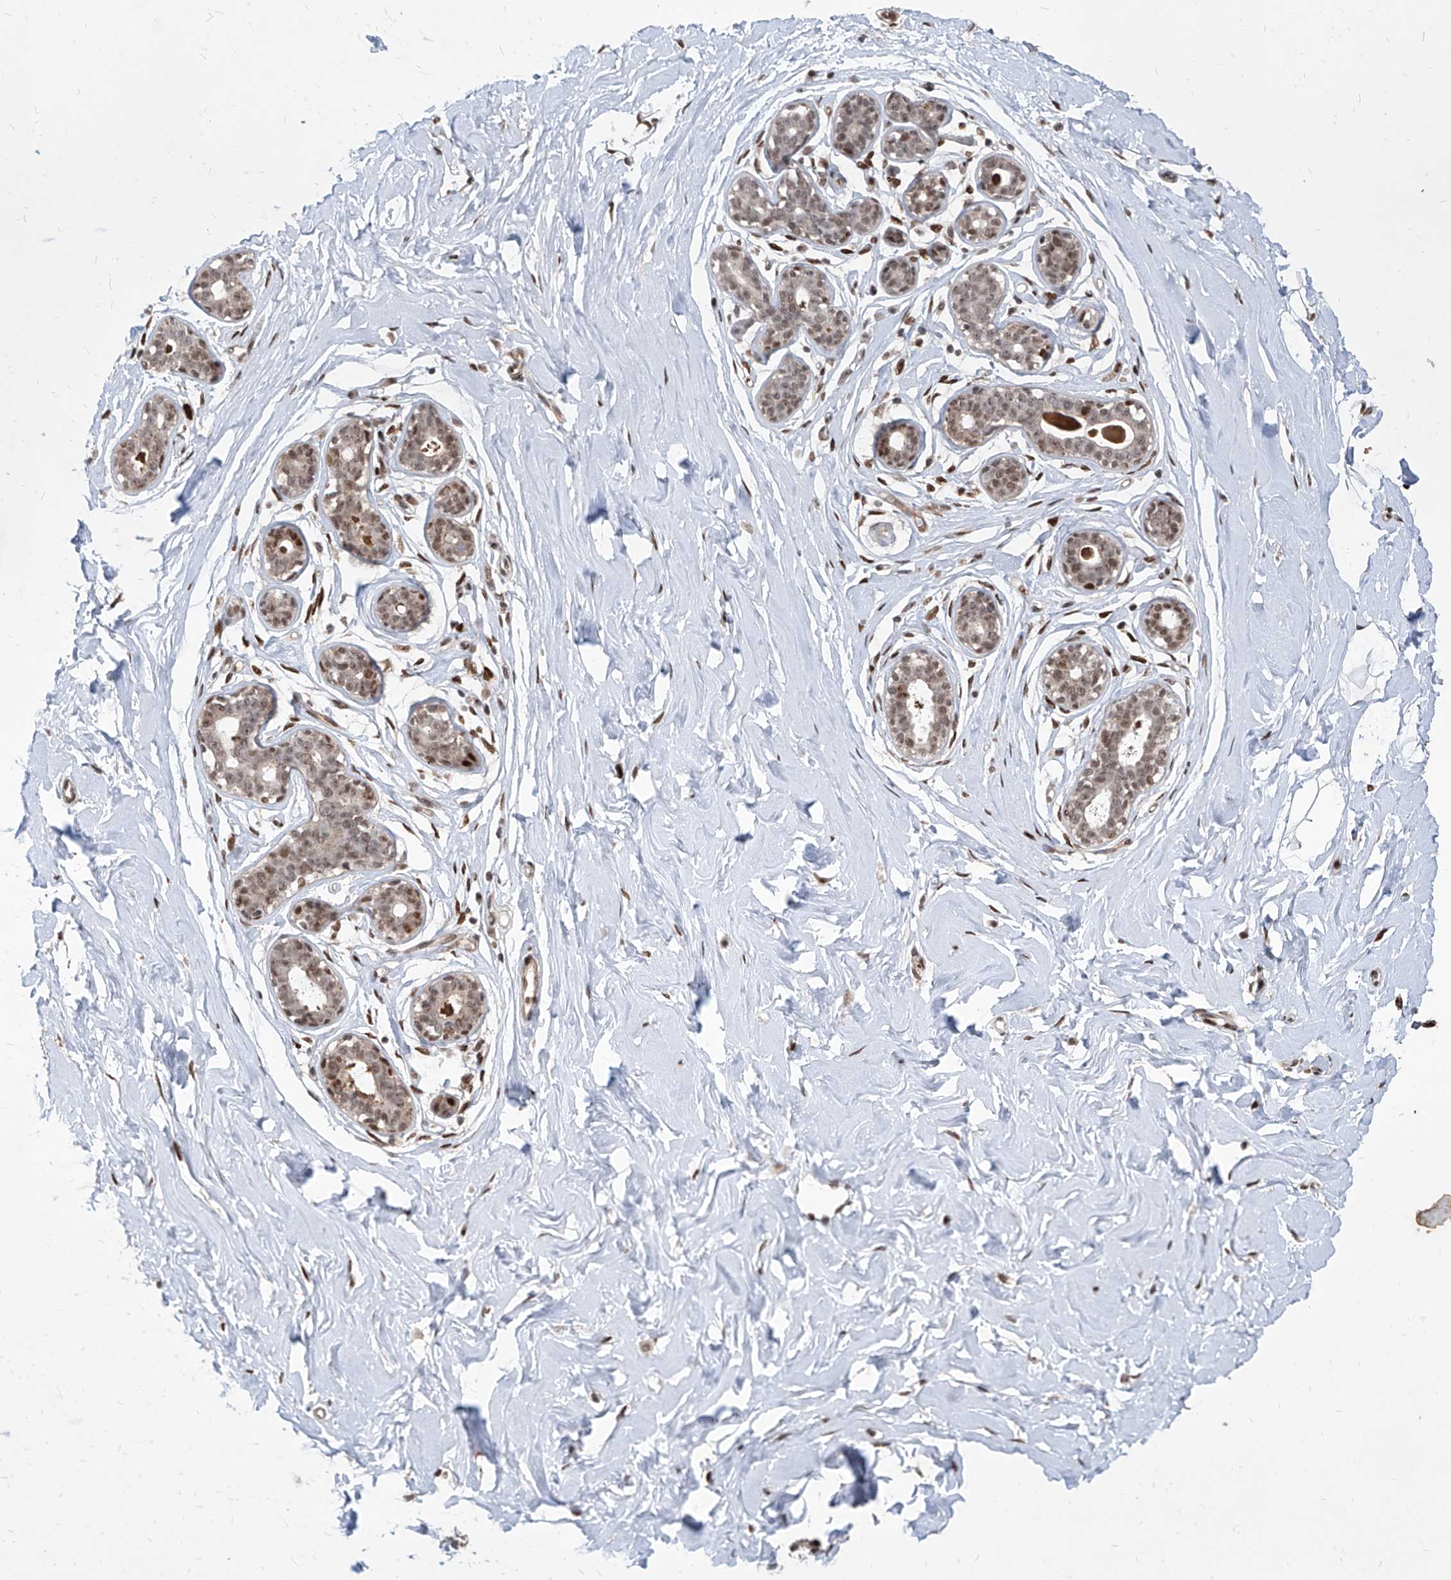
{"staining": {"intensity": "moderate", "quantity": ">75%", "location": "nuclear"}, "tissue": "breast", "cell_type": "Adipocytes", "image_type": "normal", "snomed": [{"axis": "morphology", "description": "Normal tissue, NOS"}, {"axis": "morphology", "description": "Adenoma, NOS"}, {"axis": "topography", "description": "Breast"}], "caption": "Immunohistochemistry (IHC) histopathology image of benign breast: breast stained using immunohistochemistry exhibits medium levels of moderate protein expression localized specifically in the nuclear of adipocytes, appearing as a nuclear brown color.", "gene": "IRF2", "patient": {"sex": "female", "age": 23}}